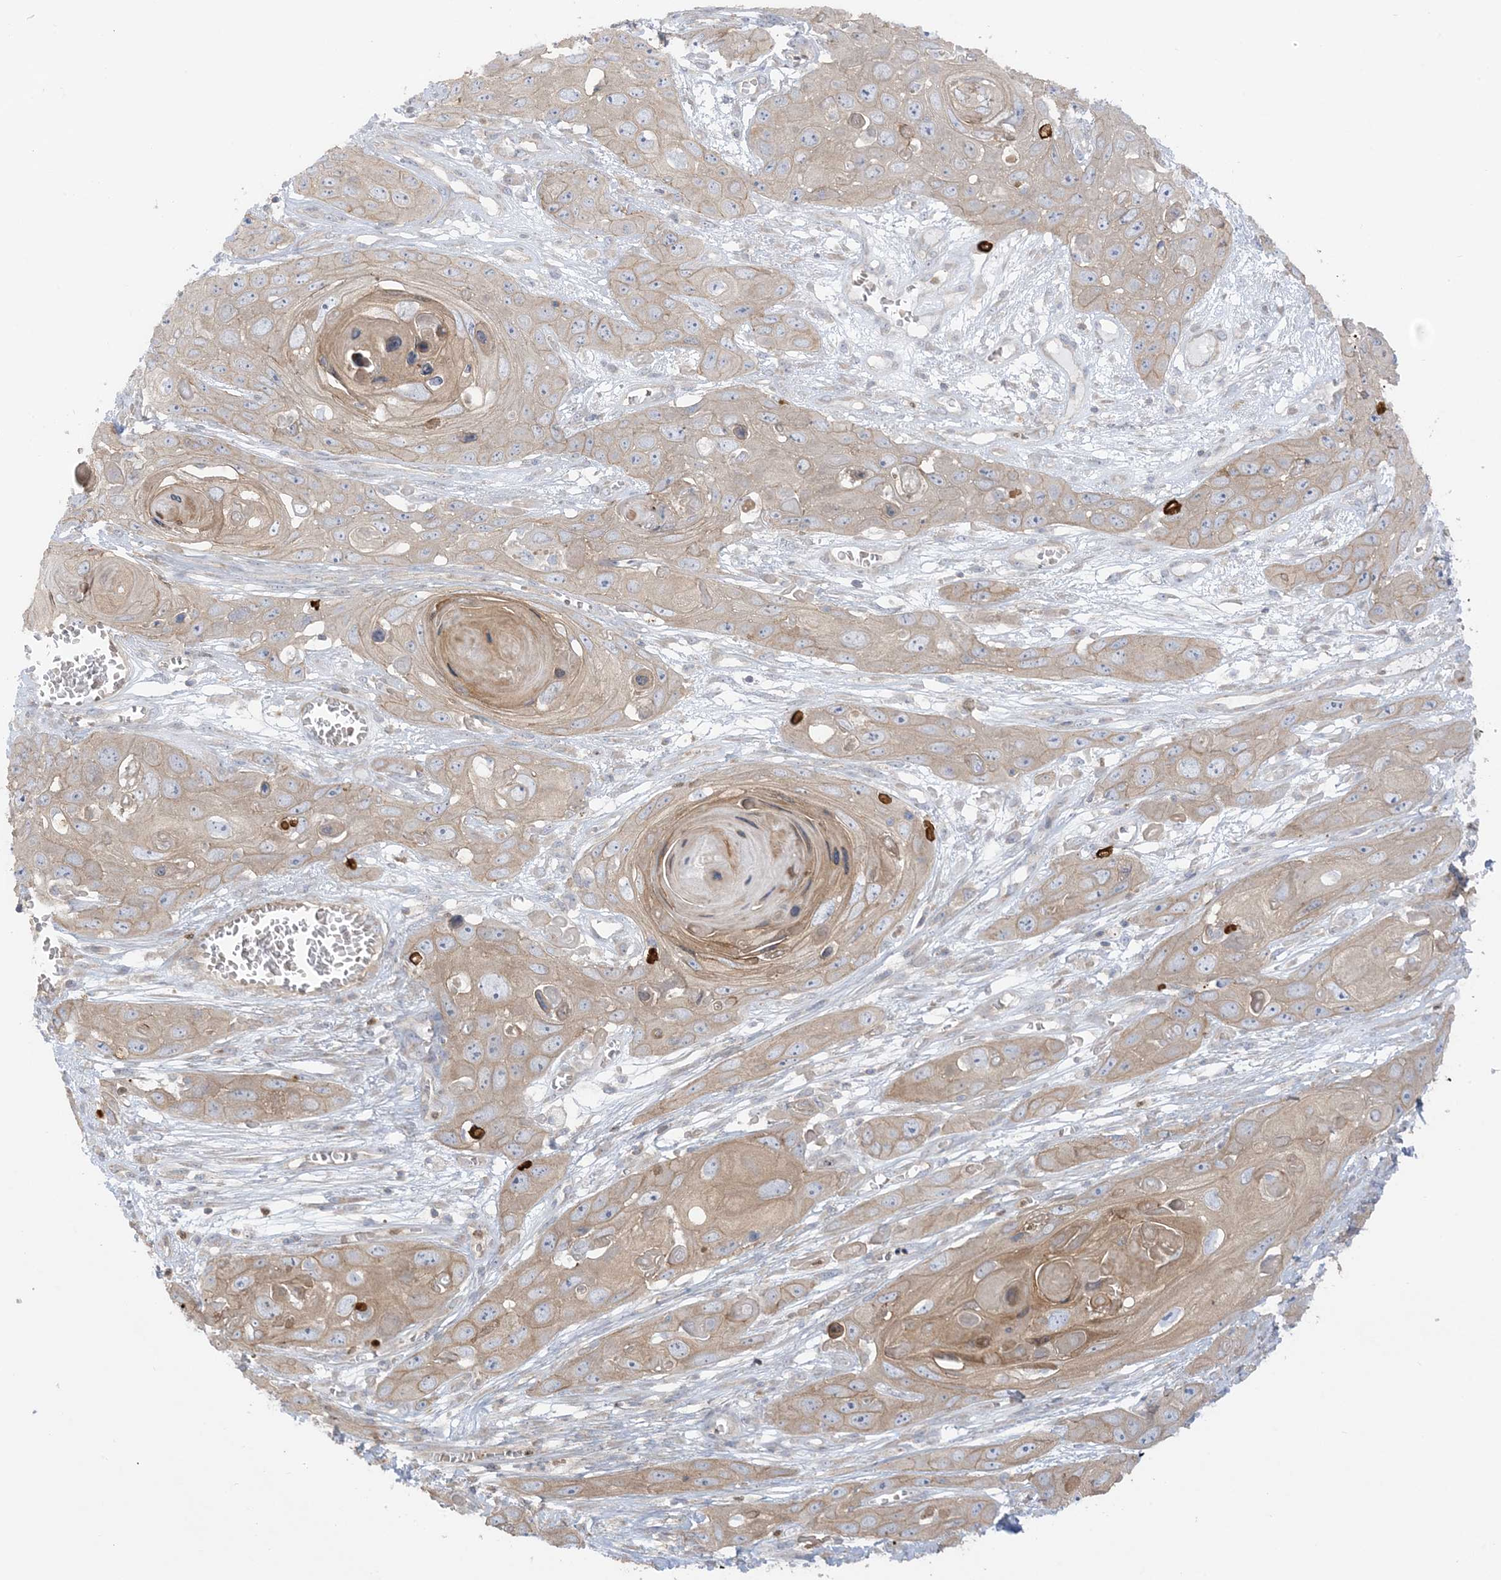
{"staining": {"intensity": "weak", "quantity": ">75%", "location": "cytoplasmic/membranous"}, "tissue": "skin cancer", "cell_type": "Tumor cells", "image_type": "cancer", "snomed": [{"axis": "morphology", "description": "Squamous cell carcinoma, NOS"}, {"axis": "topography", "description": "Skin"}], "caption": "A high-resolution image shows immunohistochemistry (IHC) staining of skin cancer, which reveals weak cytoplasmic/membranous expression in about >75% of tumor cells. (brown staining indicates protein expression, while blue staining denotes nuclei).", "gene": "ICMT", "patient": {"sex": "male", "age": 55}}